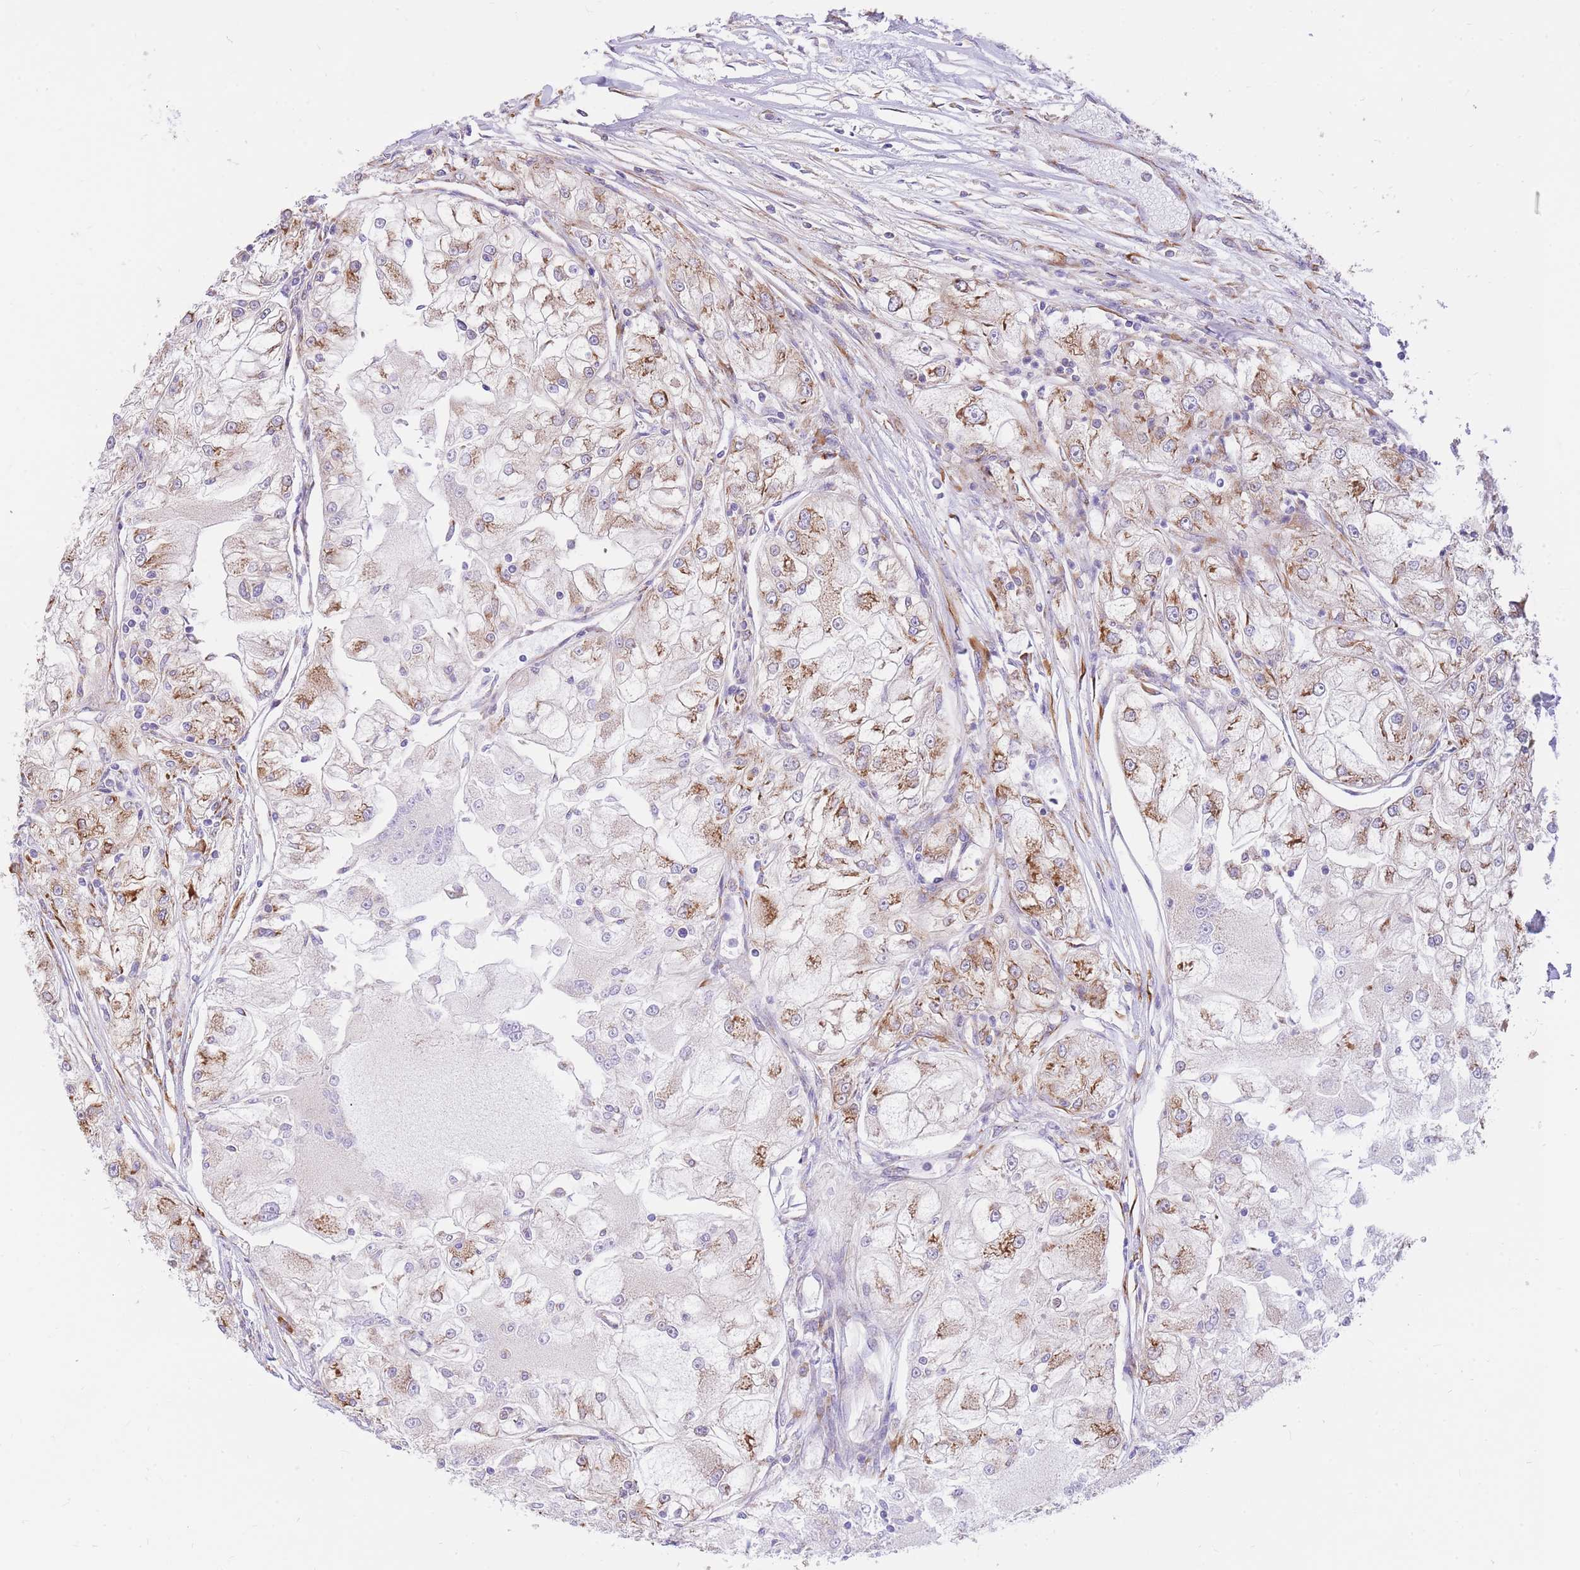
{"staining": {"intensity": "moderate", "quantity": ">75%", "location": "cytoplasmic/membranous"}, "tissue": "renal cancer", "cell_type": "Tumor cells", "image_type": "cancer", "snomed": [{"axis": "morphology", "description": "Adenocarcinoma, NOS"}, {"axis": "topography", "description": "Kidney"}], "caption": "Human renal cancer (adenocarcinoma) stained with a brown dye displays moderate cytoplasmic/membranous positive positivity in about >75% of tumor cells.", "gene": "GBP7", "patient": {"sex": "female", "age": 72}}